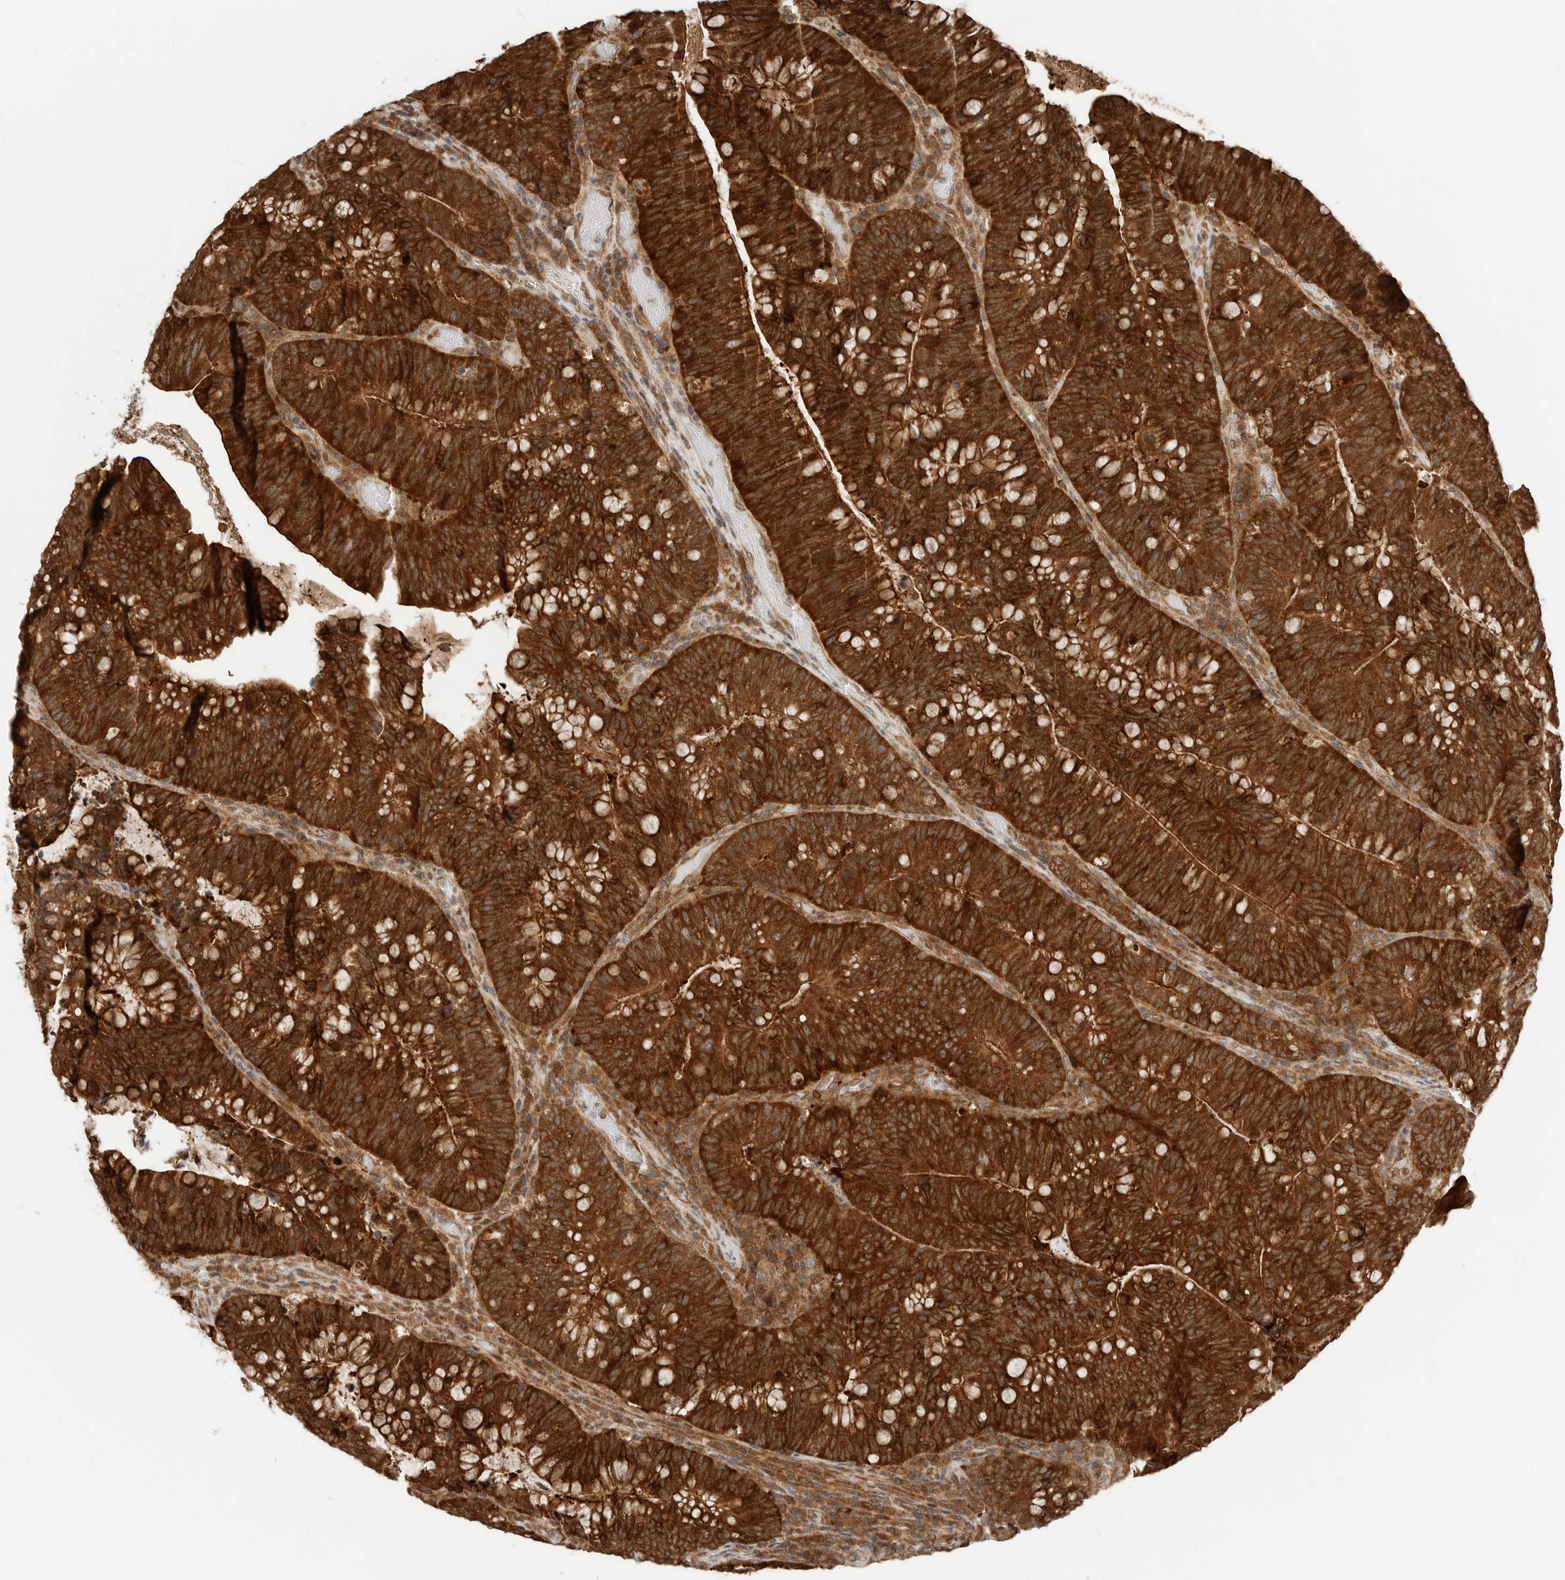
{"staining": {"intensity": "strong", "quantity": ">75%", "location": "cytoplasmic/membranous"}, "tissue": "colorectal cancer", "cell_type": "Tumor cells", "image_type": "cancer", "snomed": [{"axis": "morphology", "description": "Adenocarcinoma, NOS"}, {"axis": "topography", "description": "Colon"}], "caption": "An image showing strong cytoplasmic/membranous positivity in about >75% of tumor cells in adenocarcinoma (colorectal), as visualized by brown immunohistochemical staining.", "gene": "XPNPEP1", "patient": {"sex": "female", "age": 66}}